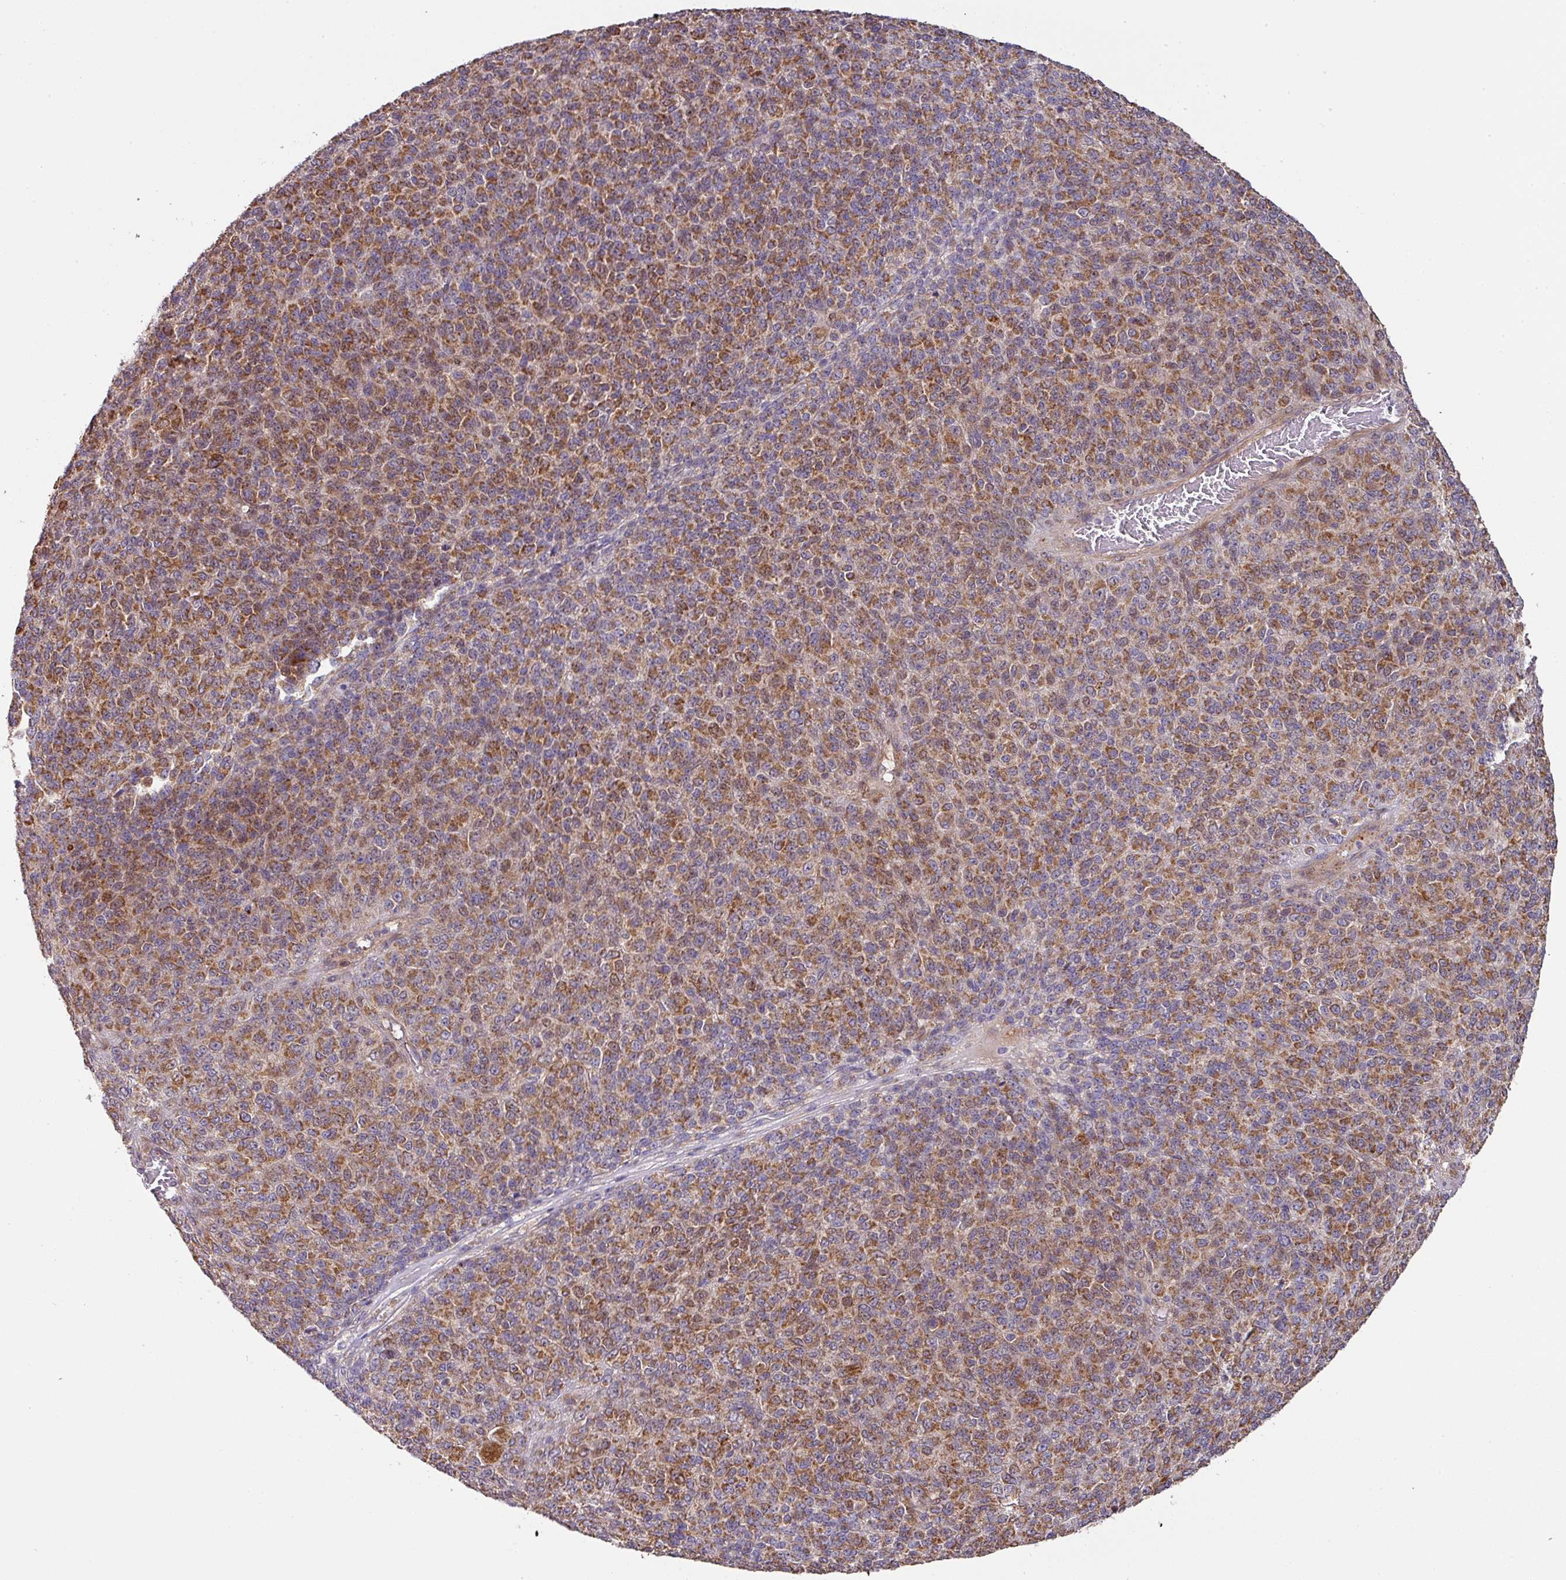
{"staining": {"intensity": "moderate", "quantity": ">75%", "location": "cytoplasmic/membranous"}, "tissue": "melanoma", "cell_type": "Tumor cells", "image_type": "cancer", "snomed": [{"axis": "morphology", "description": "Malignant melanoma, Metastatic site"}, {"axis": "topography", "description": "Brain"}], "caption": "Immunohistochemical staining of human melanoma shows medium levels of moderate cytoplasmic/membranous protein positivity in about >75% of tumor cells. Immunohistochemistry (ihc) stains the protein of interest in brown and the nuclei are stained blue.", "gene": "STK35", "patient": {"sex": "female", "age": 56}}